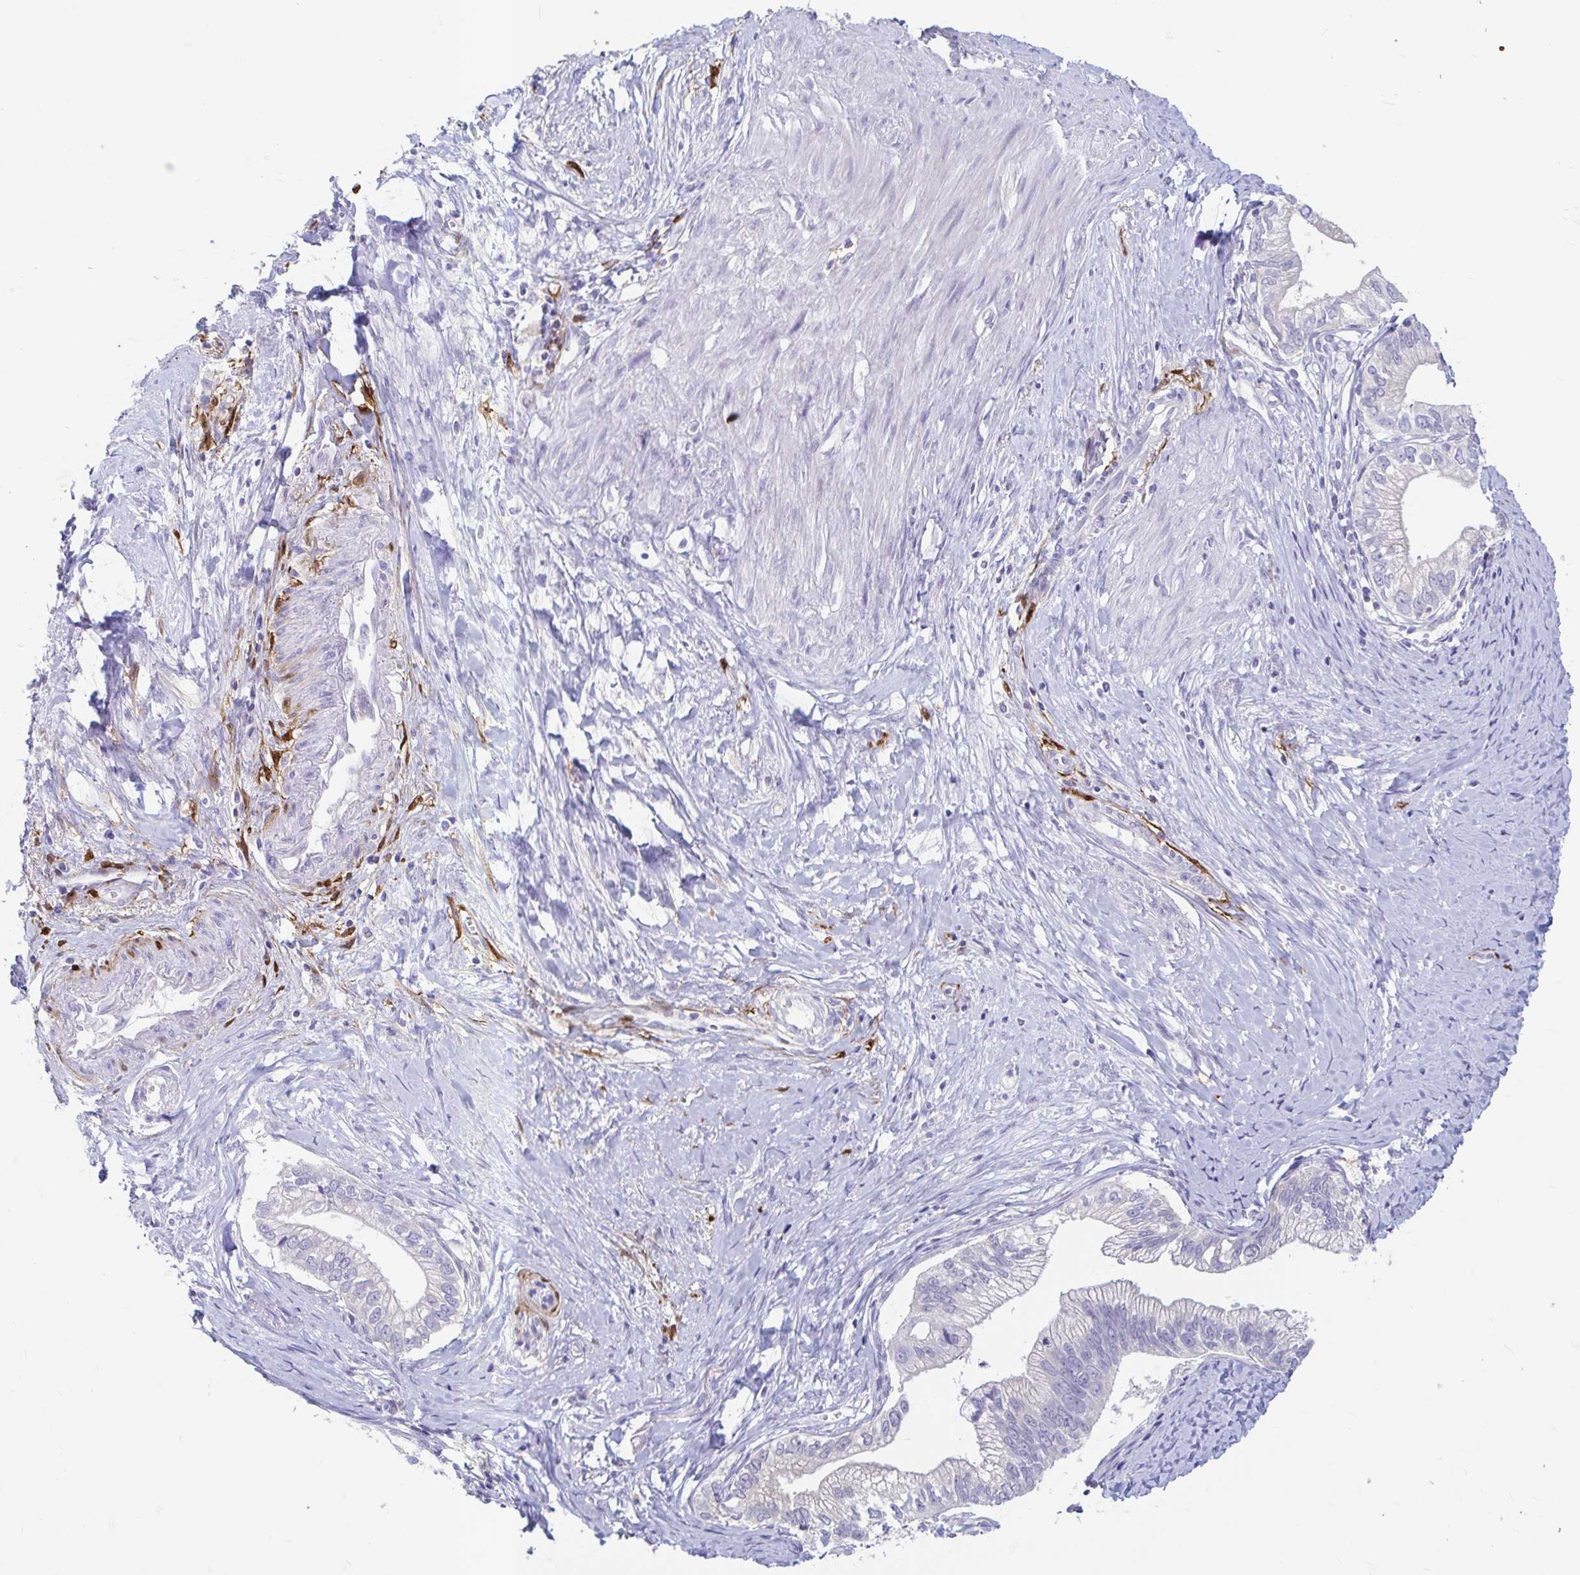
{"staining": {"intensity": "negative", "quantity": "none", "location": "none"}, "tissue": "pancreatic cancer", "cell_type": "Tumor cells", "image_type": "cancer", "snomed": [{"axis": "morphology", "description": "Adenocarcinoma, NOS"}, {"axis": "topography", "description": "Pancreas"}], "caption": "This is an immunohistochemistry micrograph of pancreatic adenocarcinoma. There is no expression in tumor cells.", "gene": "ADH1A", "patient": {"sex": "male", "age": 70}}